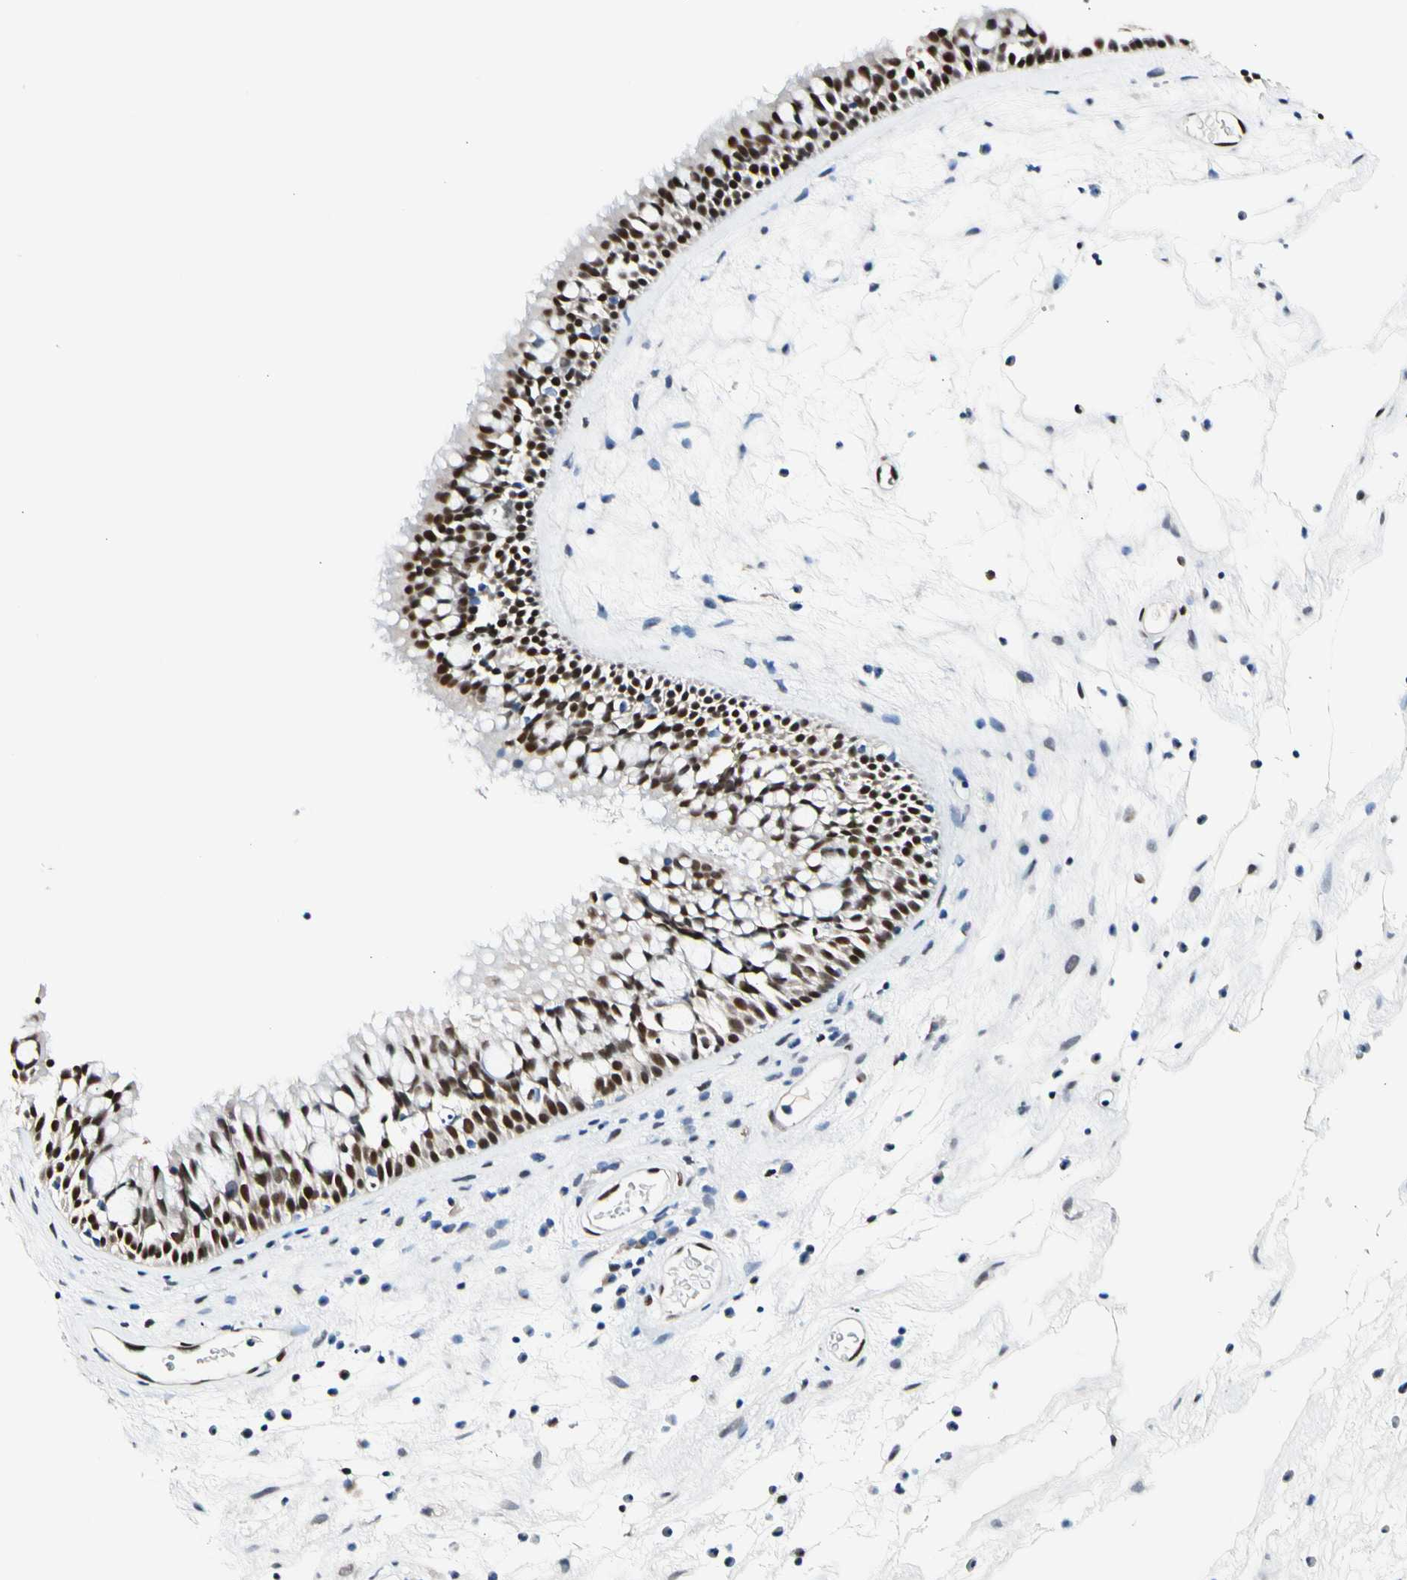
{"staining": {"intensity": "moderate", "quantity": ">75%", "location": "nuclear"}, "tissue": "nasopharynx", "cell_type": "Respiratory epithelial cells", "image_type": "normal", "snomed": [{"axis": "morphology", "description": "Normal tissue, NOS"}, {"axis": "morphology", "description": "Inflammation, NOS"}, {"axis": "topography", "description": "Nasopharynx"}], "caption": "Nasopharynx stained with a brown dye shows moderate nuclear positive positivity in approximately >75% of respiratory epithelial cells.", "gene": "NFIA", "patient": {"sex": "male", "age": 48}}